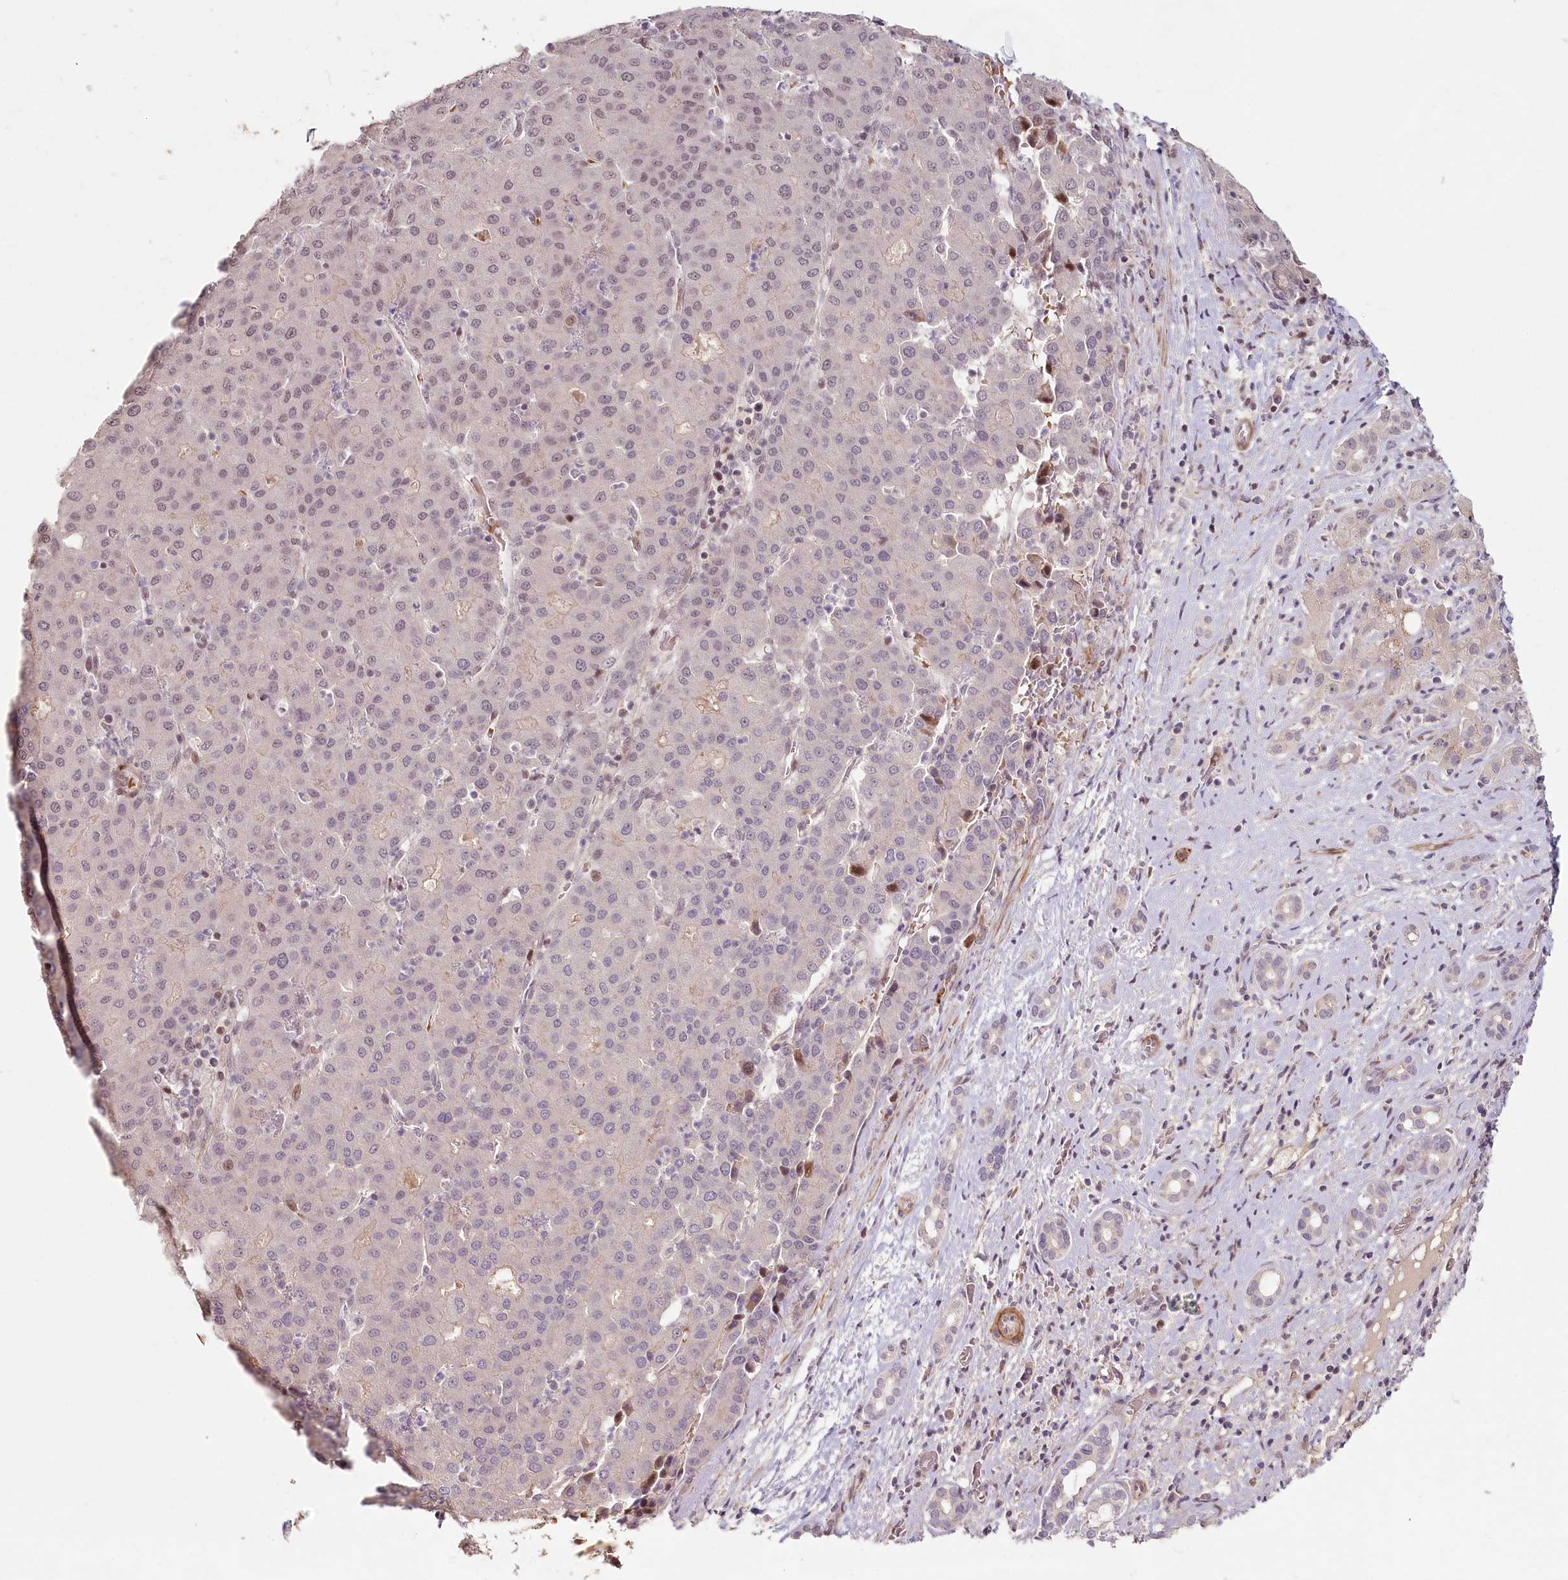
{"staining": {"intensity": "moderate", "quantity": "<25%", "location": "nuclear"}, "tissue": "liver cancer", "cell_type": "Tumor cells", "image_type": "cancer", "snomed": [{"axis": "morphology", "description": "Carcinoma, Hepatocellular, NOS"}, {"axis": "topography", "description": "Liver"}], "caption": "Liver cancer (hepatocellular carcinoma) stained for a protein (brown) reveals moderate nuclear positive staining in about <25% of tumor cells.", "gene": "FAM204A", "patient": {"sex": "male", "age": 65}}